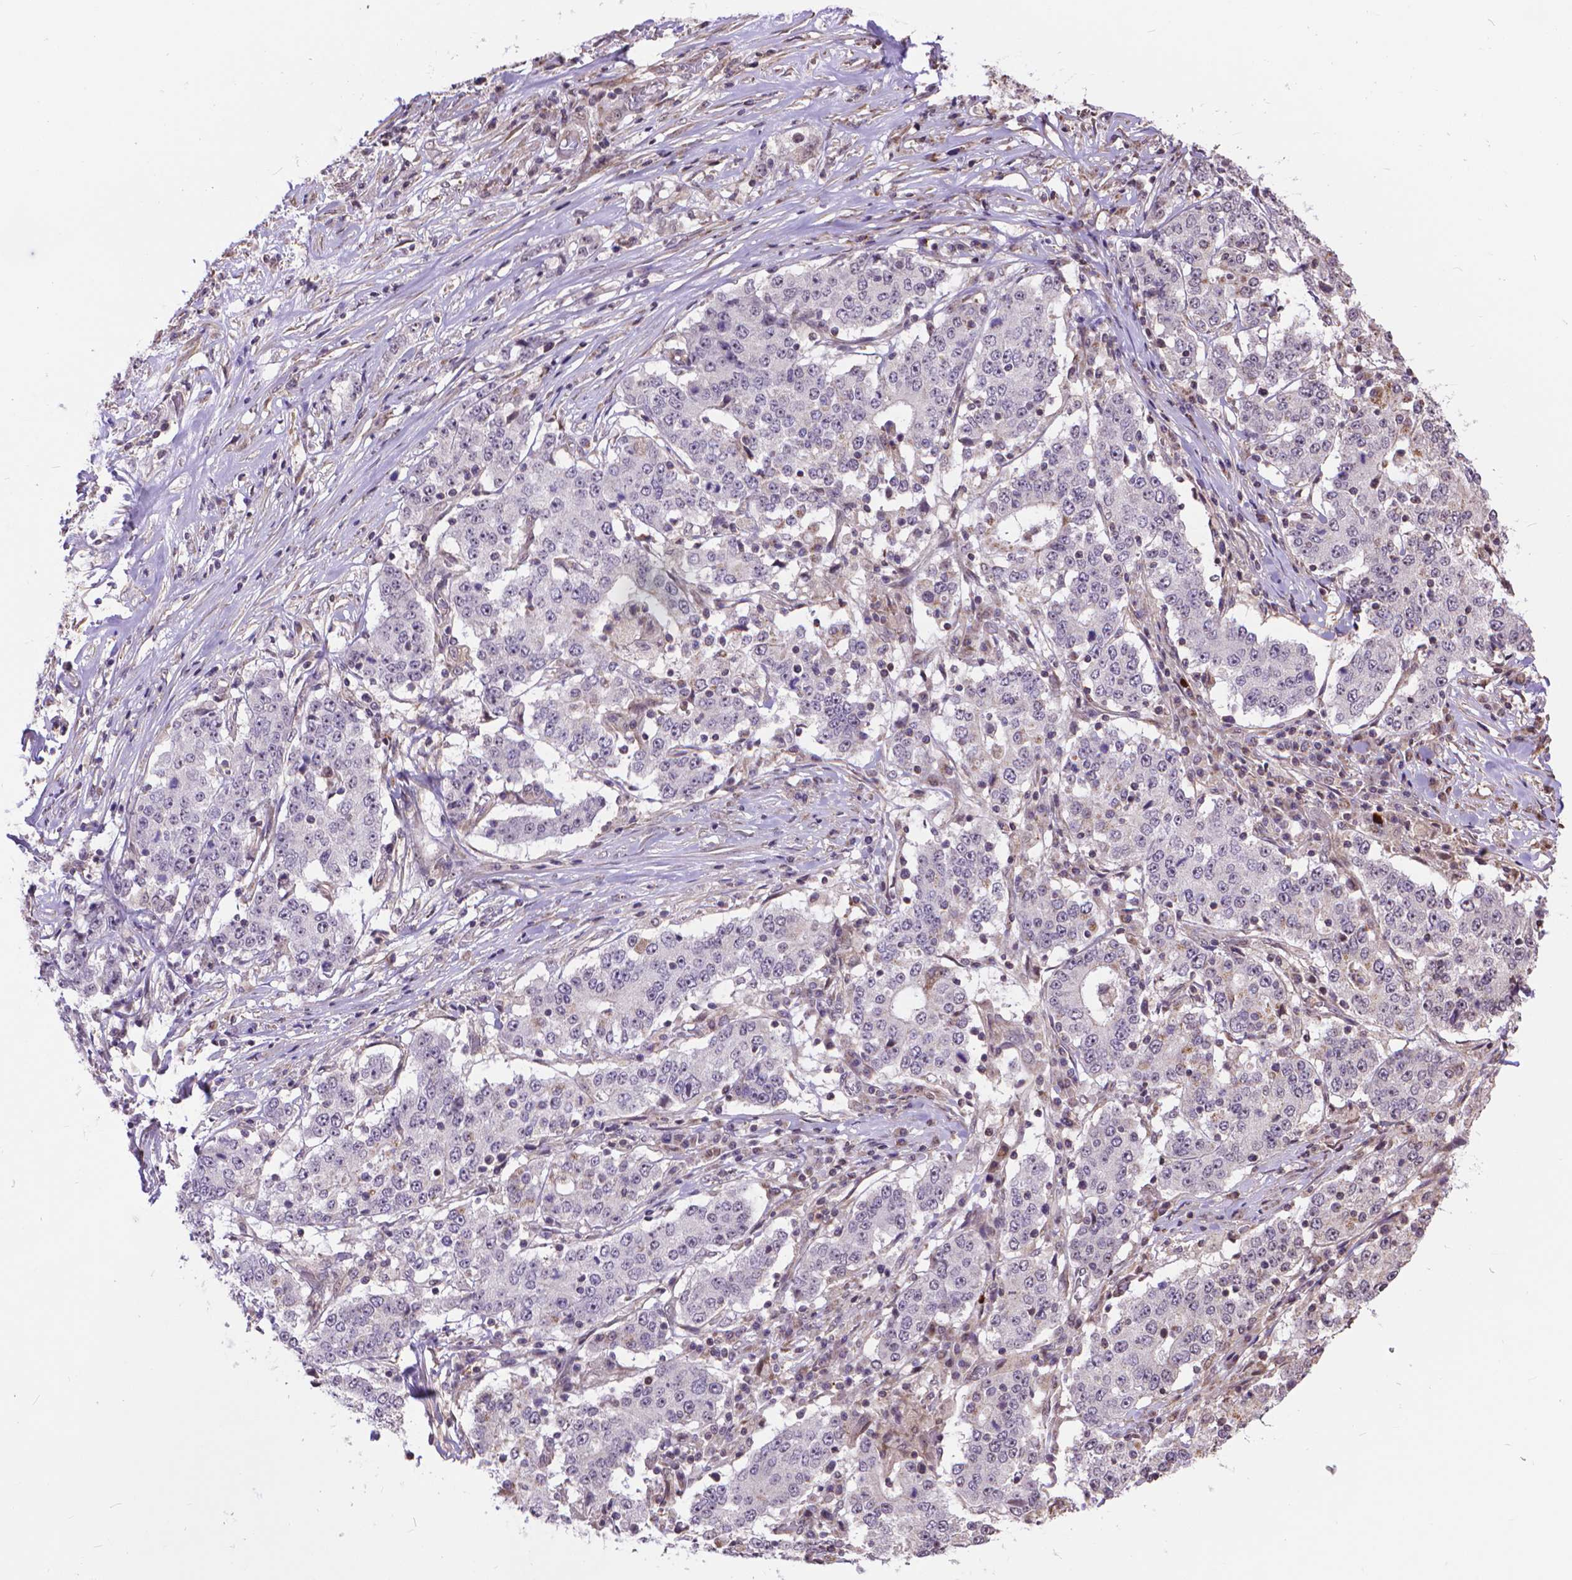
{"staining": {"intensity": "negative", "quantity": "none", "location": "none"}, "tissue": "stomach cancer", "cell_type": "Tumor cells", "image_type": "cancer", "snomed": [{"axis": "morphology", "description": "Adenocarcinoma, NOS"}, {"axis": "topography", "description": "Stomach"}], "caption": "Tumor cells show no significant protein staining in stomach cancer (adenocarcinoma).", "gene": "TMEM135", "patient": {"sex": "male", "age": 59}}